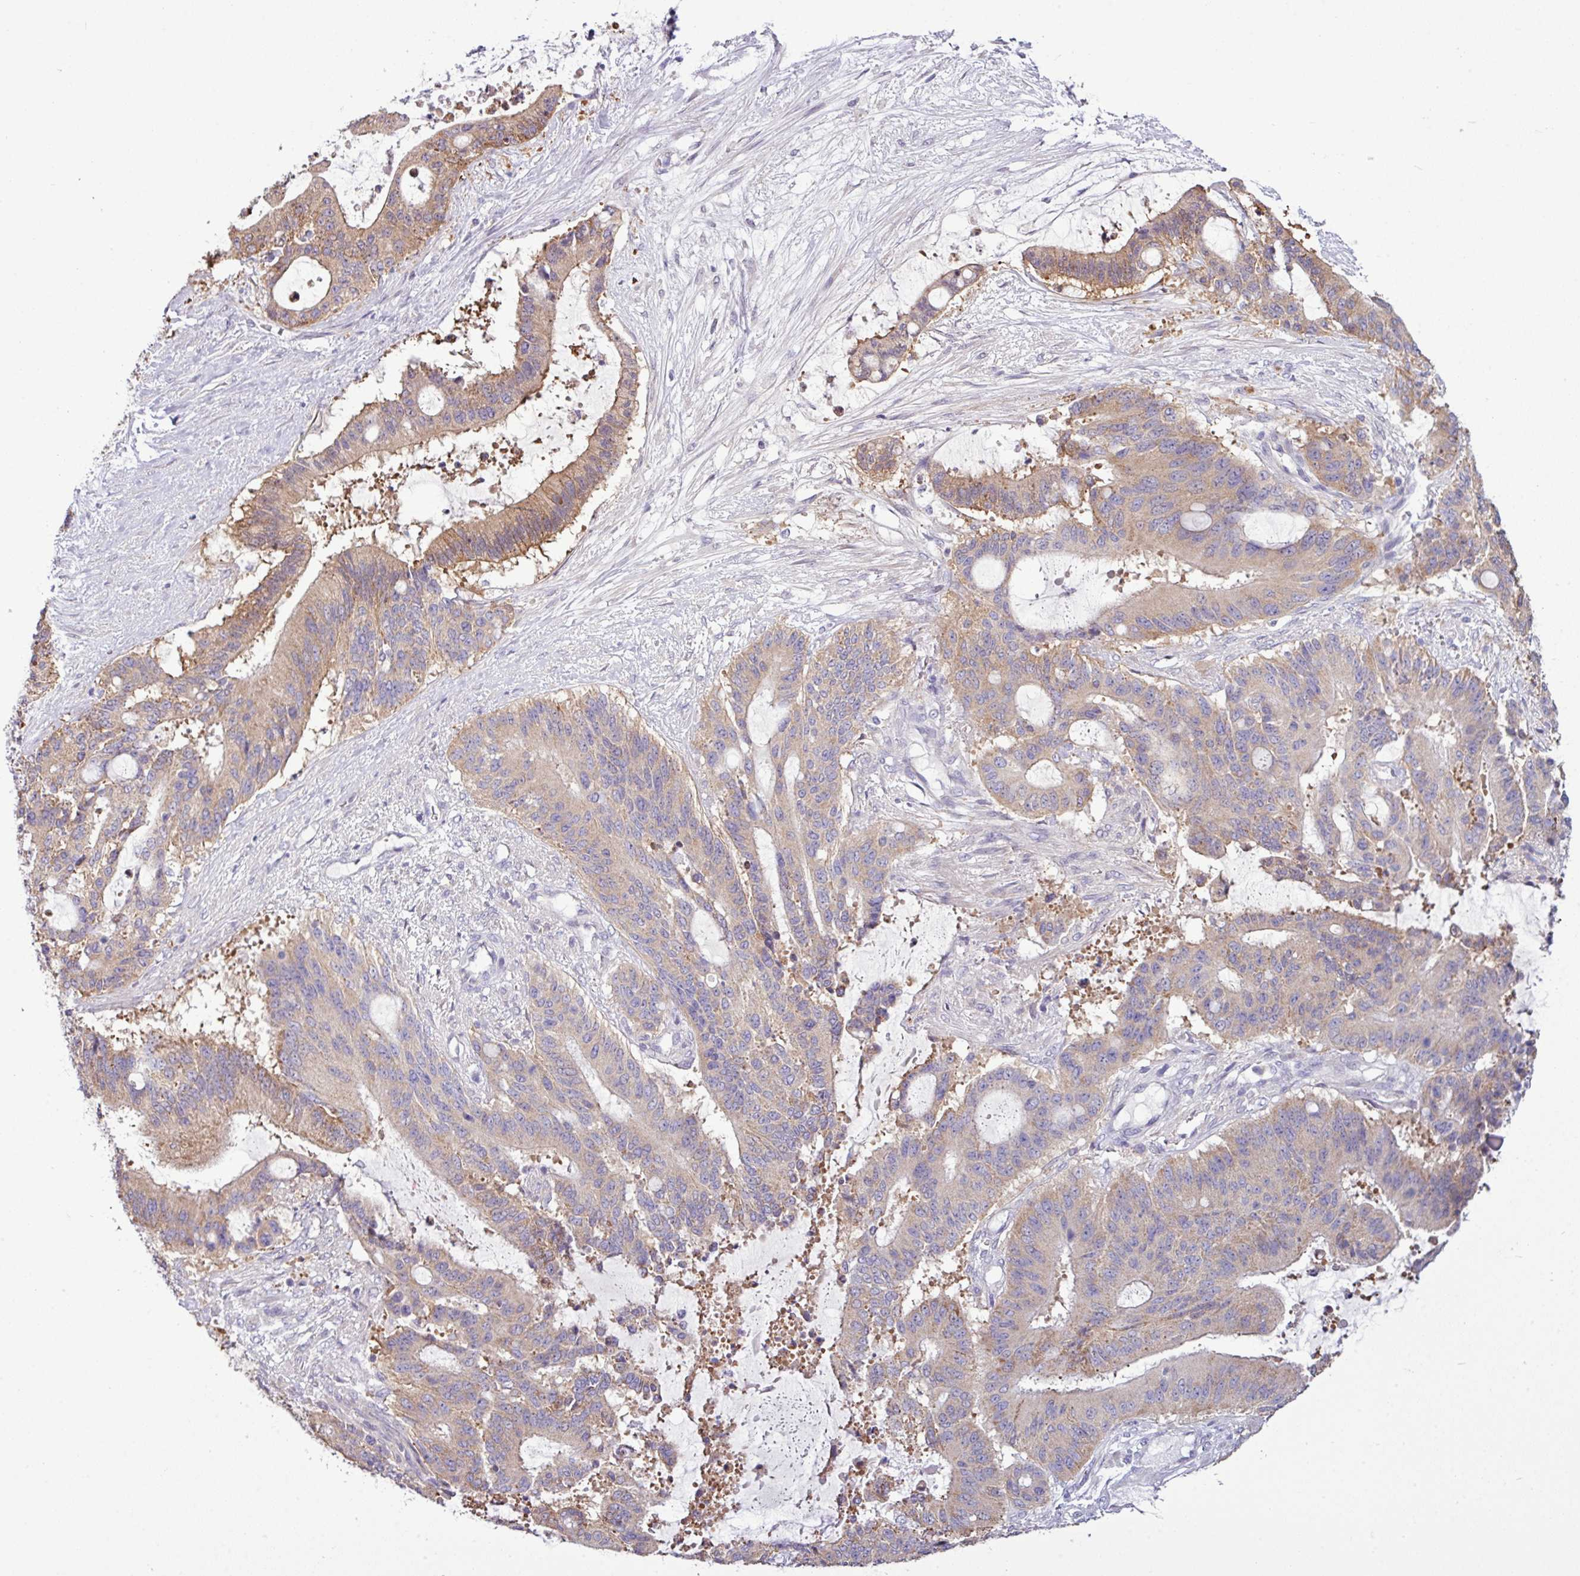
{"staining": {"intensity": "moderate", "quantity": "25%-75%", "location": "cytoplasmic/membranous"}, "tissue": "liver cancer", "cell_type": "Tumor cells", "image_type": "cancer", "snomed": [{"axis": "morphology", "description": "Normal tissue, NOS"}, {"axis": "morphology", "description": "Cholangiocarcinoma"}, {"axis": "topography", "description": "Liver"}, {"axis": "topography", "description": "Peripheral nerve tissue"}], "caption": "High-power microscopy captured an immunohistochemistry photomicrograph of liver cancer (cholangiocarcinoma), revealing moderate cytoplasmic/membranous staining in about 25%-75% of tumor cells.", "gene": "AGAP5", "patient": {"sex": "female", "age": 73}}